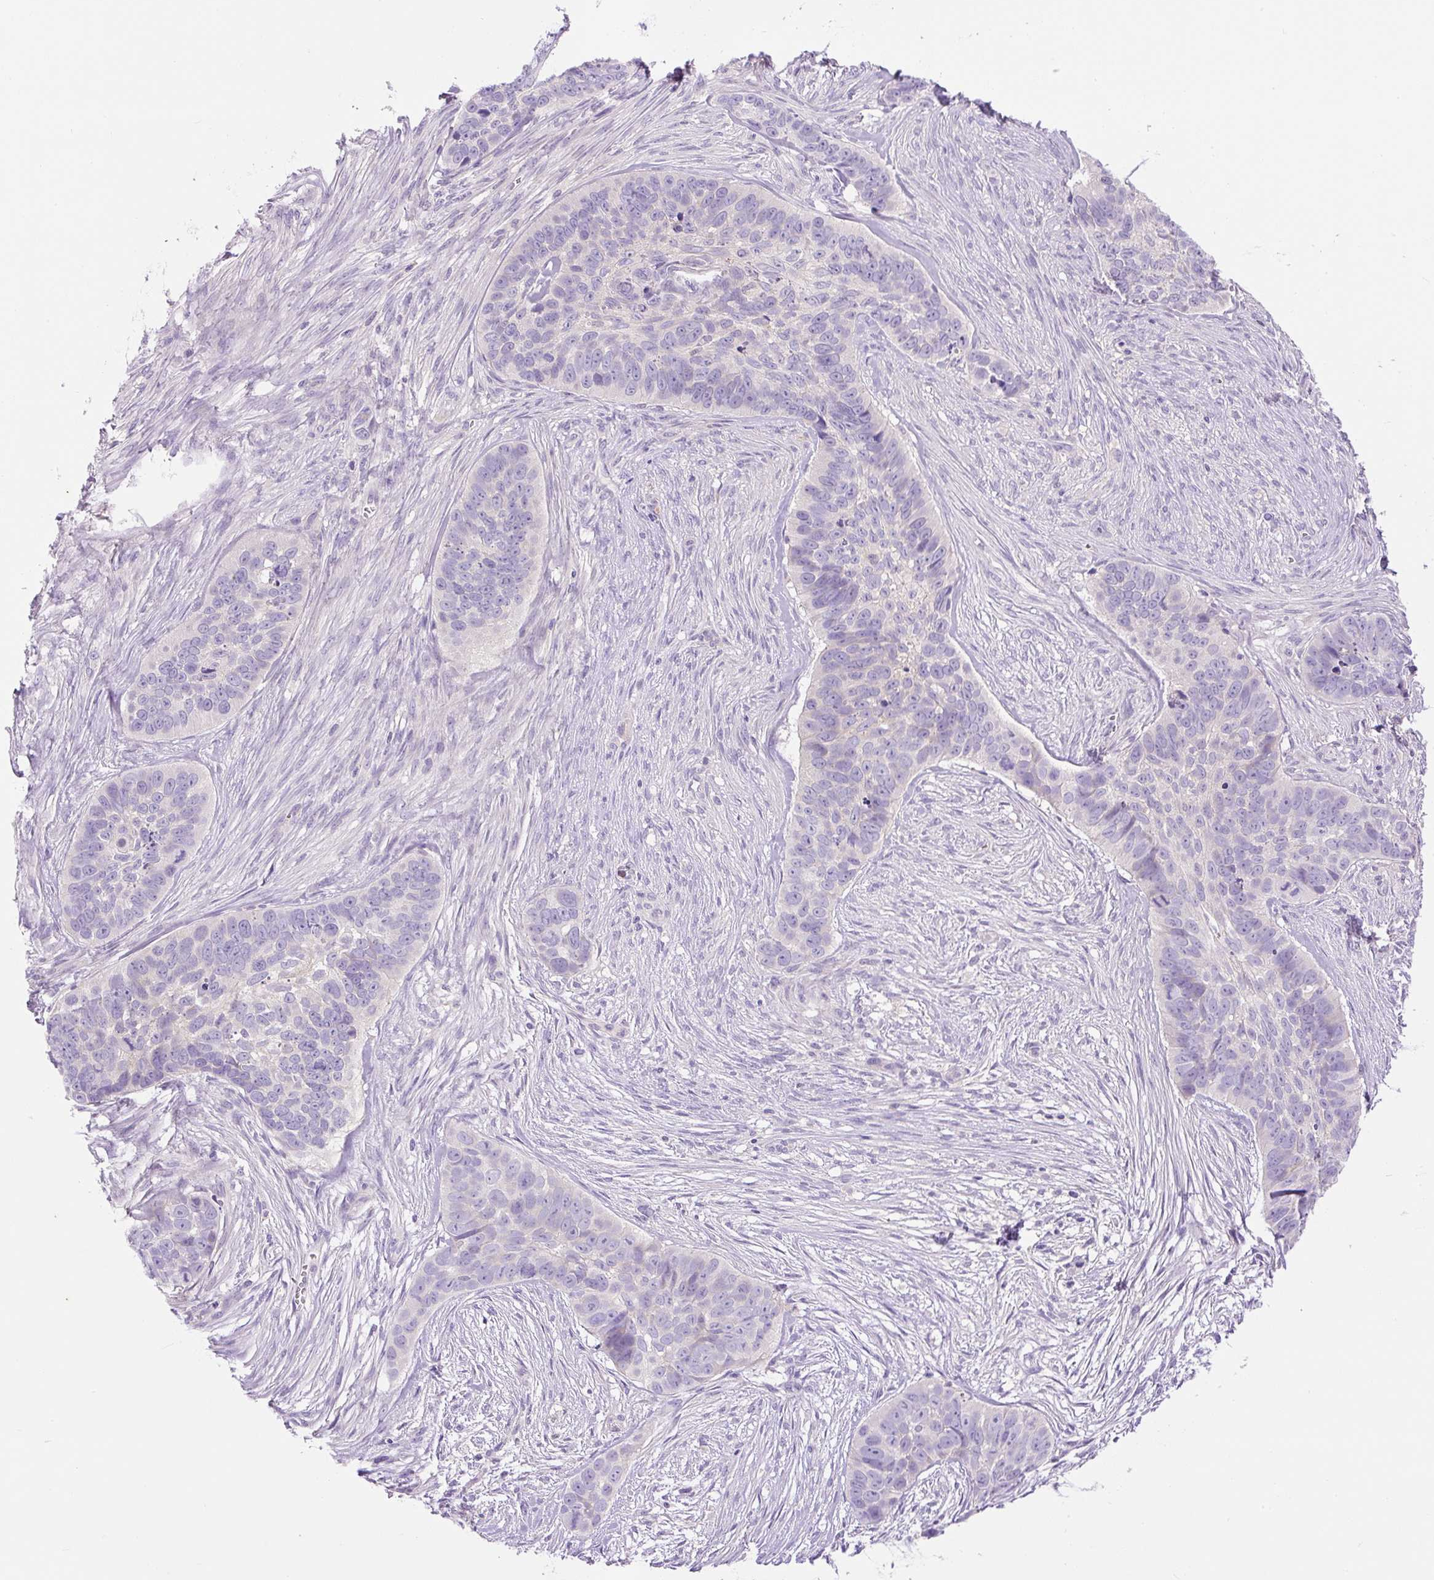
{"staining": {"intensity": "negative", "quantity": "none", "location": "none"}, "tissue": "skin cancer", "cell_type": "Tumor cells", "image_type": "cancer", "snomed": [{"axis": "morphology", "description": "Basal cell carcinoma"}, {"axis": "topography", "description": "Skin"}], "caption": "The photomicrograph demonstrates no staining of tumor cells in skin basal cell carcinoma.", "gene": "LHFPL5", "patient": {"sex": "female", "age": 82}}